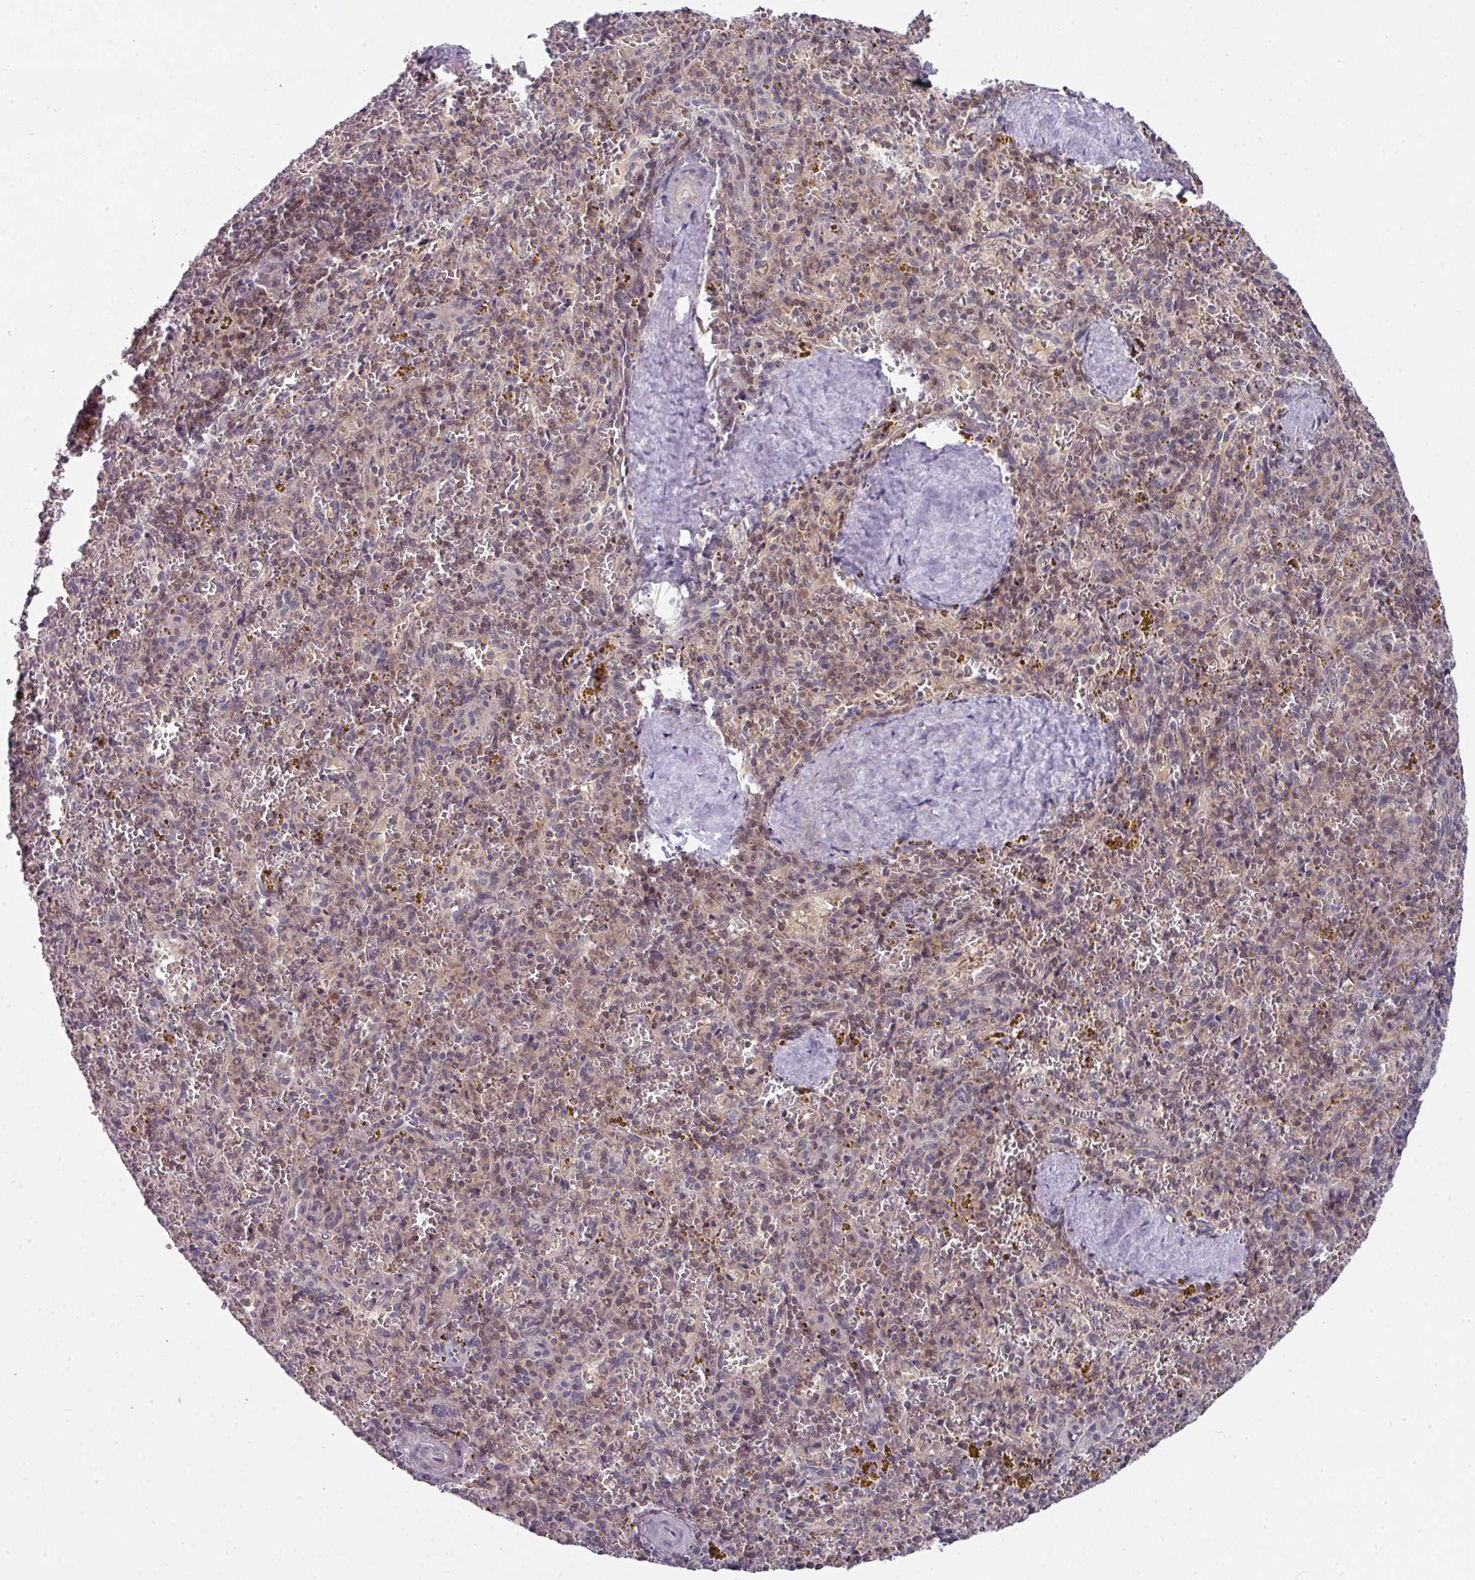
{"staining": {"intensity": "moderate", "quantity": "<25%", "location": "nuclear"}, "tissue": "spleen", "cell_type": "Cells in red pulp", "image_type": "normal", "snomed": [{"axis": "morphology", "description": "Normal tissue, NOS"}, {"axis": "topography", "description": "Spleen"}], "caption": "Immunohistochemical staining of normal human spleen reveals <25% levels of moderate nuclear protein expression in approximately <25% of cells in red pulp.", "gene": "STAT5A", "patient": {"sex": "male", "age": 57}}